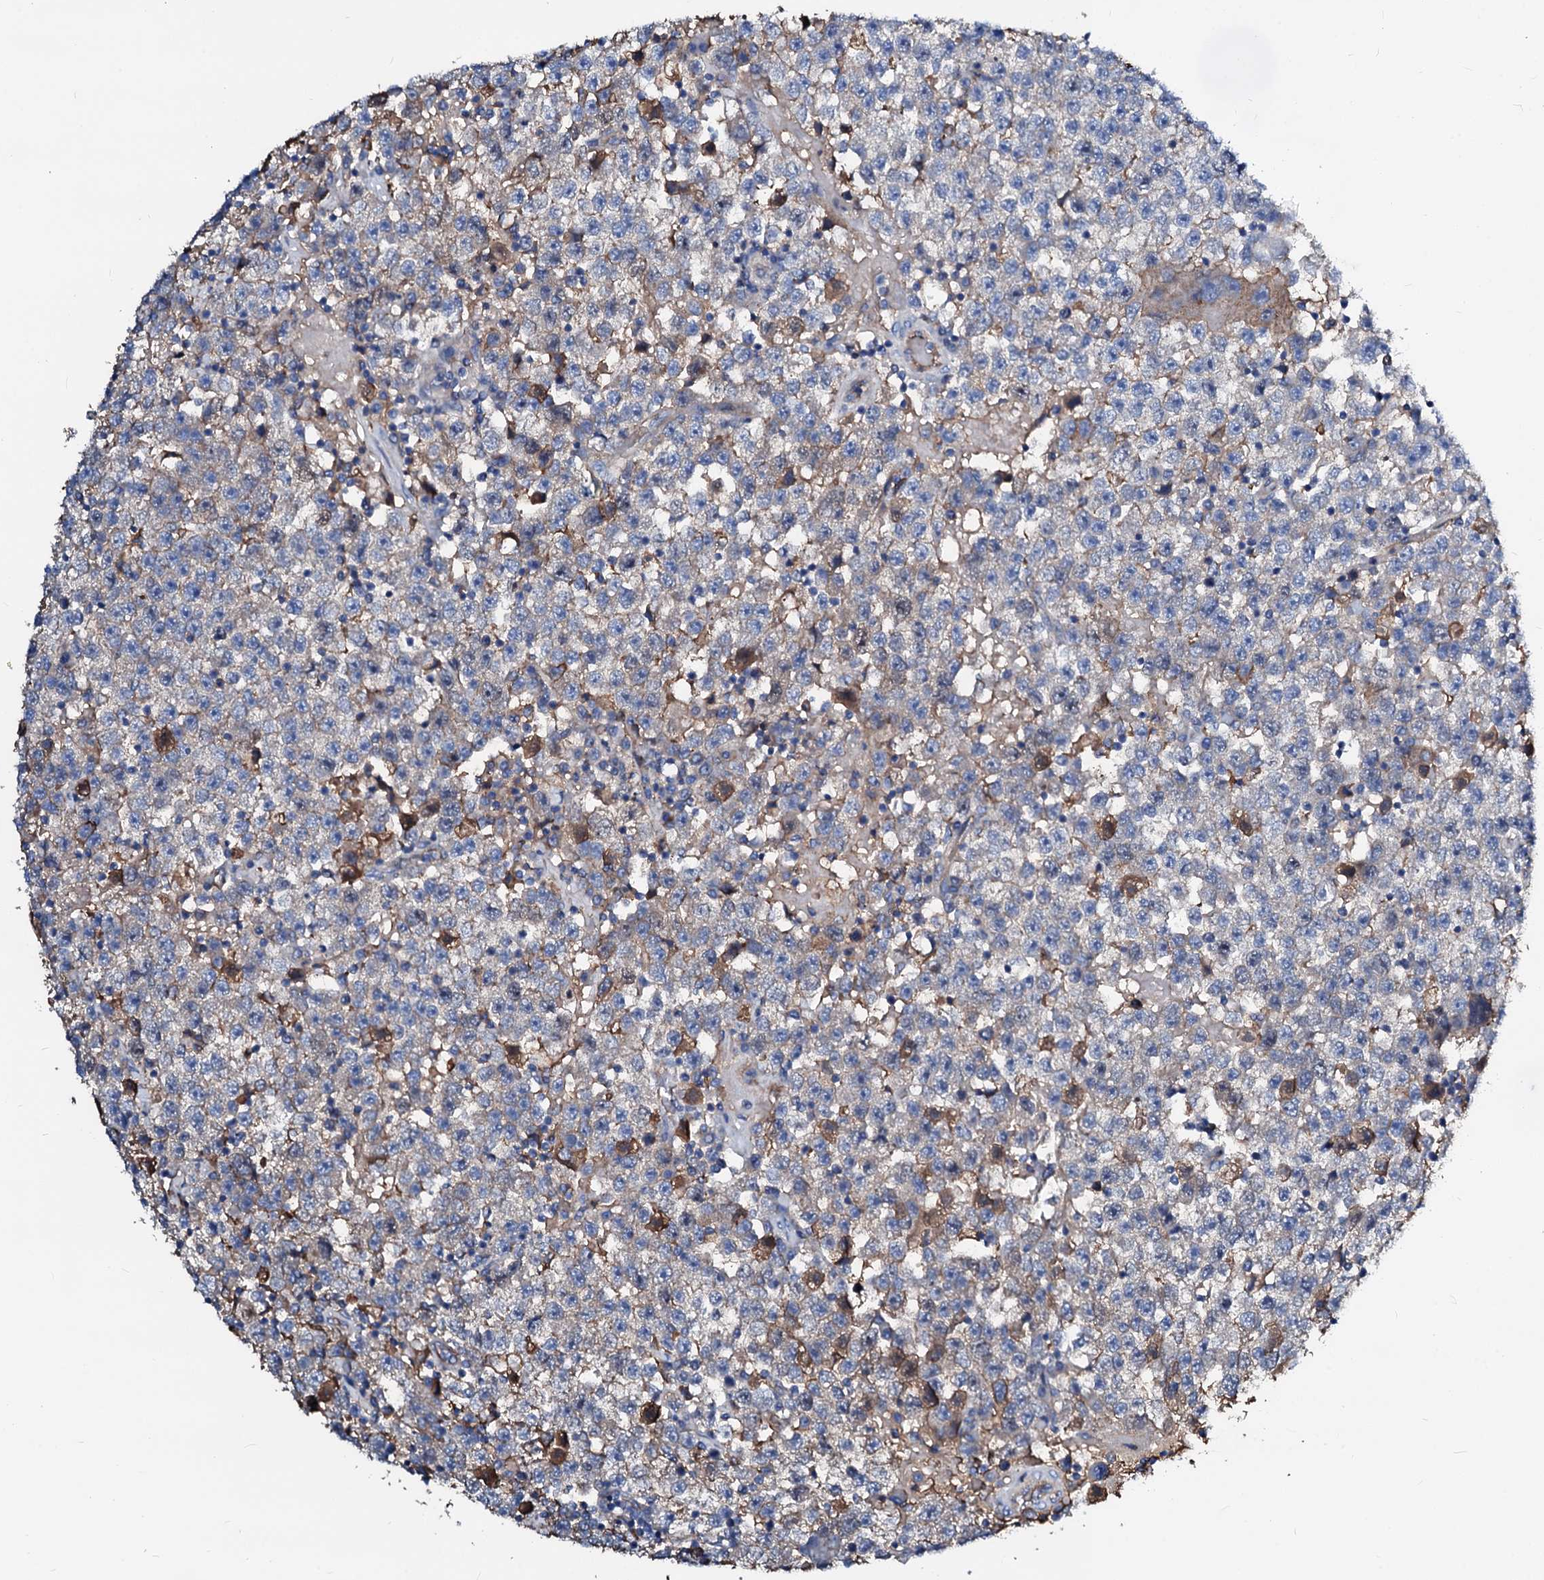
{"staining": {"intensity": "weak", "quantity": "<25%", "location": "cytoplasmic/membranous"}, "tissue": "testis cancer", "cell_type": "Tumor cells", "image_type": "cancer", "snomed": [{"axis": "morphology", "description": "Seminoma, NOS"}, {"axis": "topography", "description": "Testis"}], "caption": "Protein analysis of testis cancer (seminoma) displays no significant staining in tumor cells. (DAB (3,3'-diaminobenzidine) immunohistochemistry (IHC) visualized using brightfield microscopy, high magnification).", "gene": "CSKMT", "patient": {"sex": "male", "age": 22}}